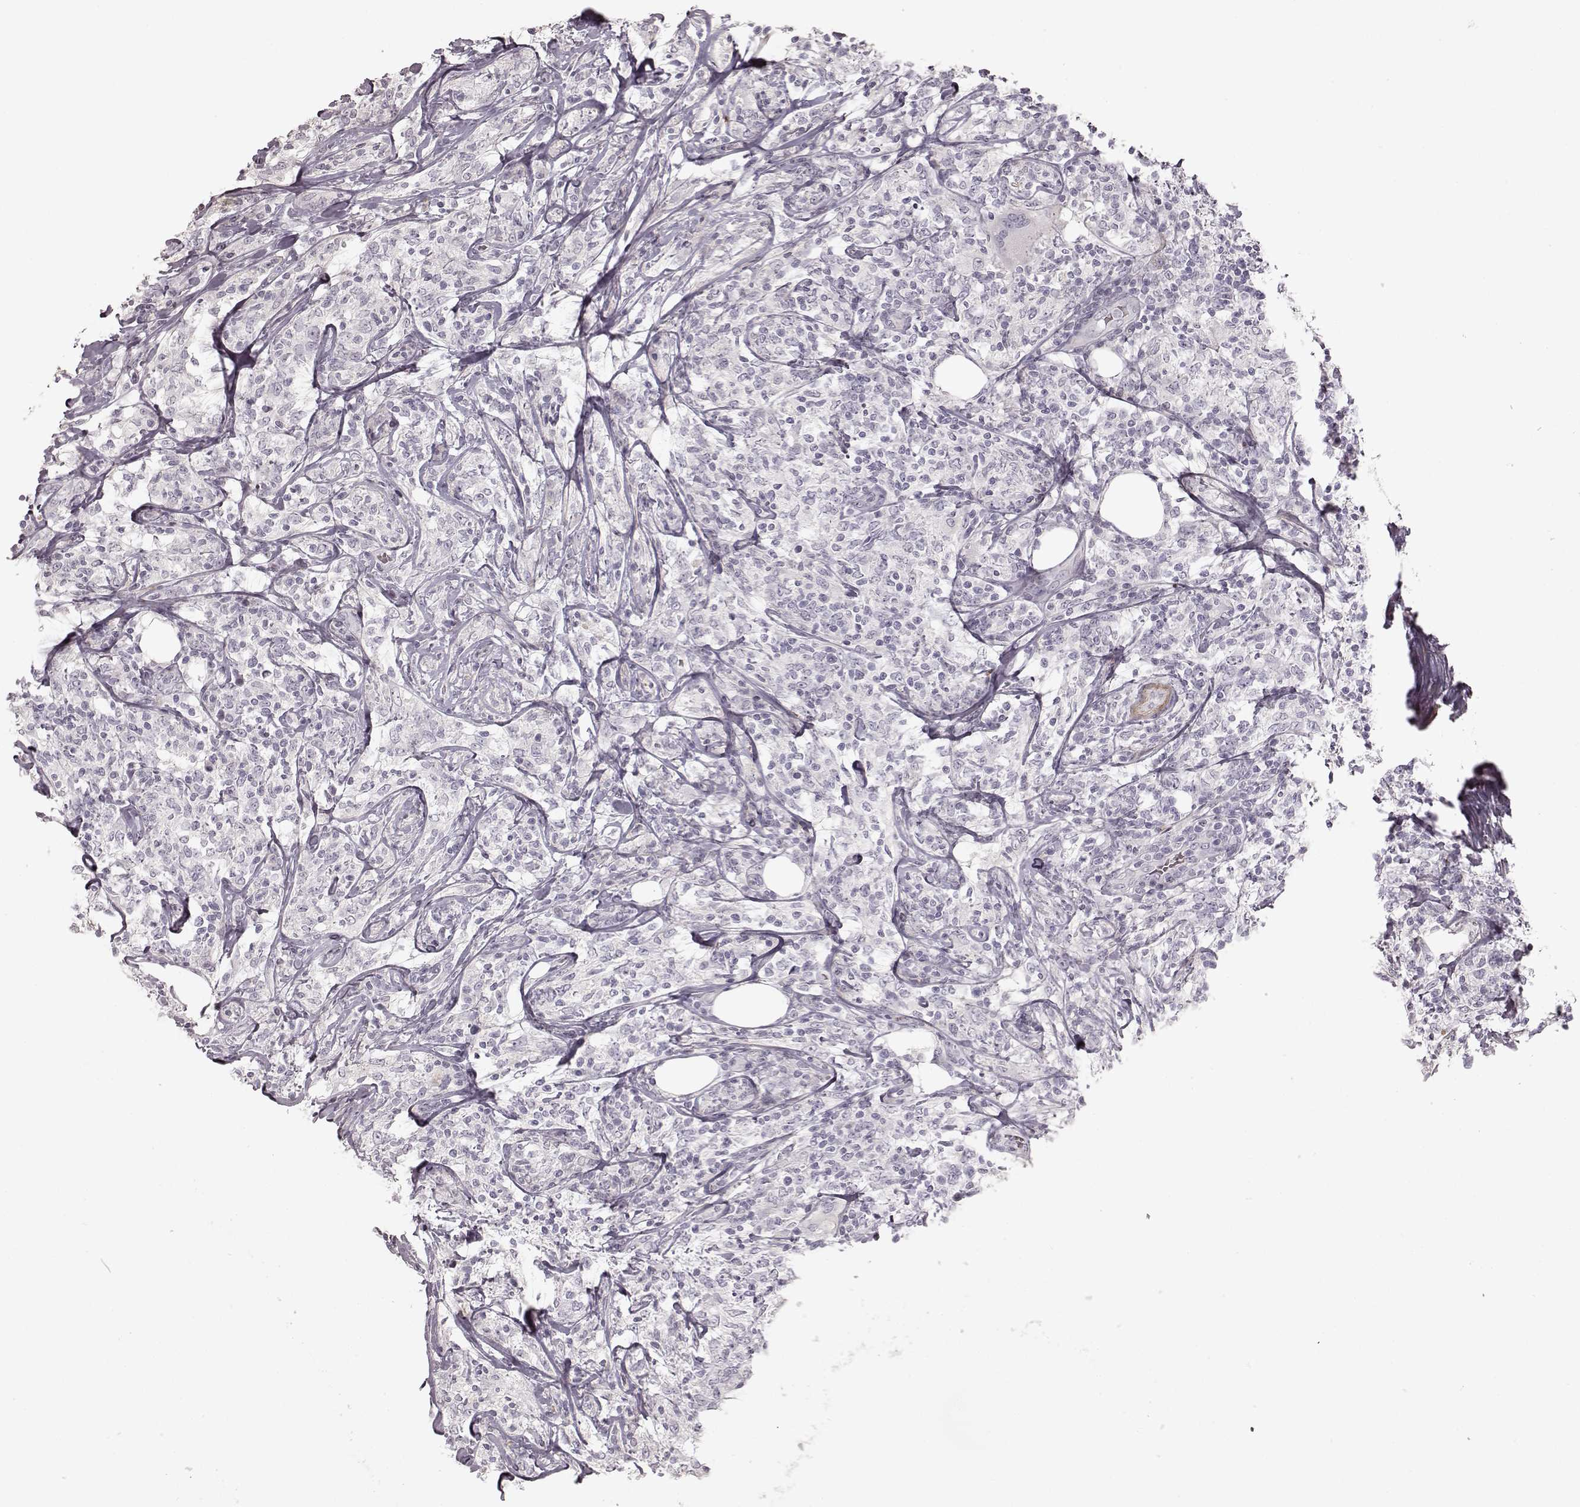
{"staining": {"intensity": "negative", "quantity": "none", "location": "none"}, "tissue": "lymphoma", "cell_type": "Tumor cells", "image_type": "cancer", "snomed": [{"axis": "morphology", "description": "Malignant lymphoma, non-Hodgkin's type, High grade"}, {"axis": "topography", "description": "Lymph node"}], "caption": "The micrograph demonstrates no staining of tumor cells in high-grade malignant lymphoma, non-Hodgkin's type.", "gene": "PRLHR", "patient": {"sex": "female", "age": 84}}